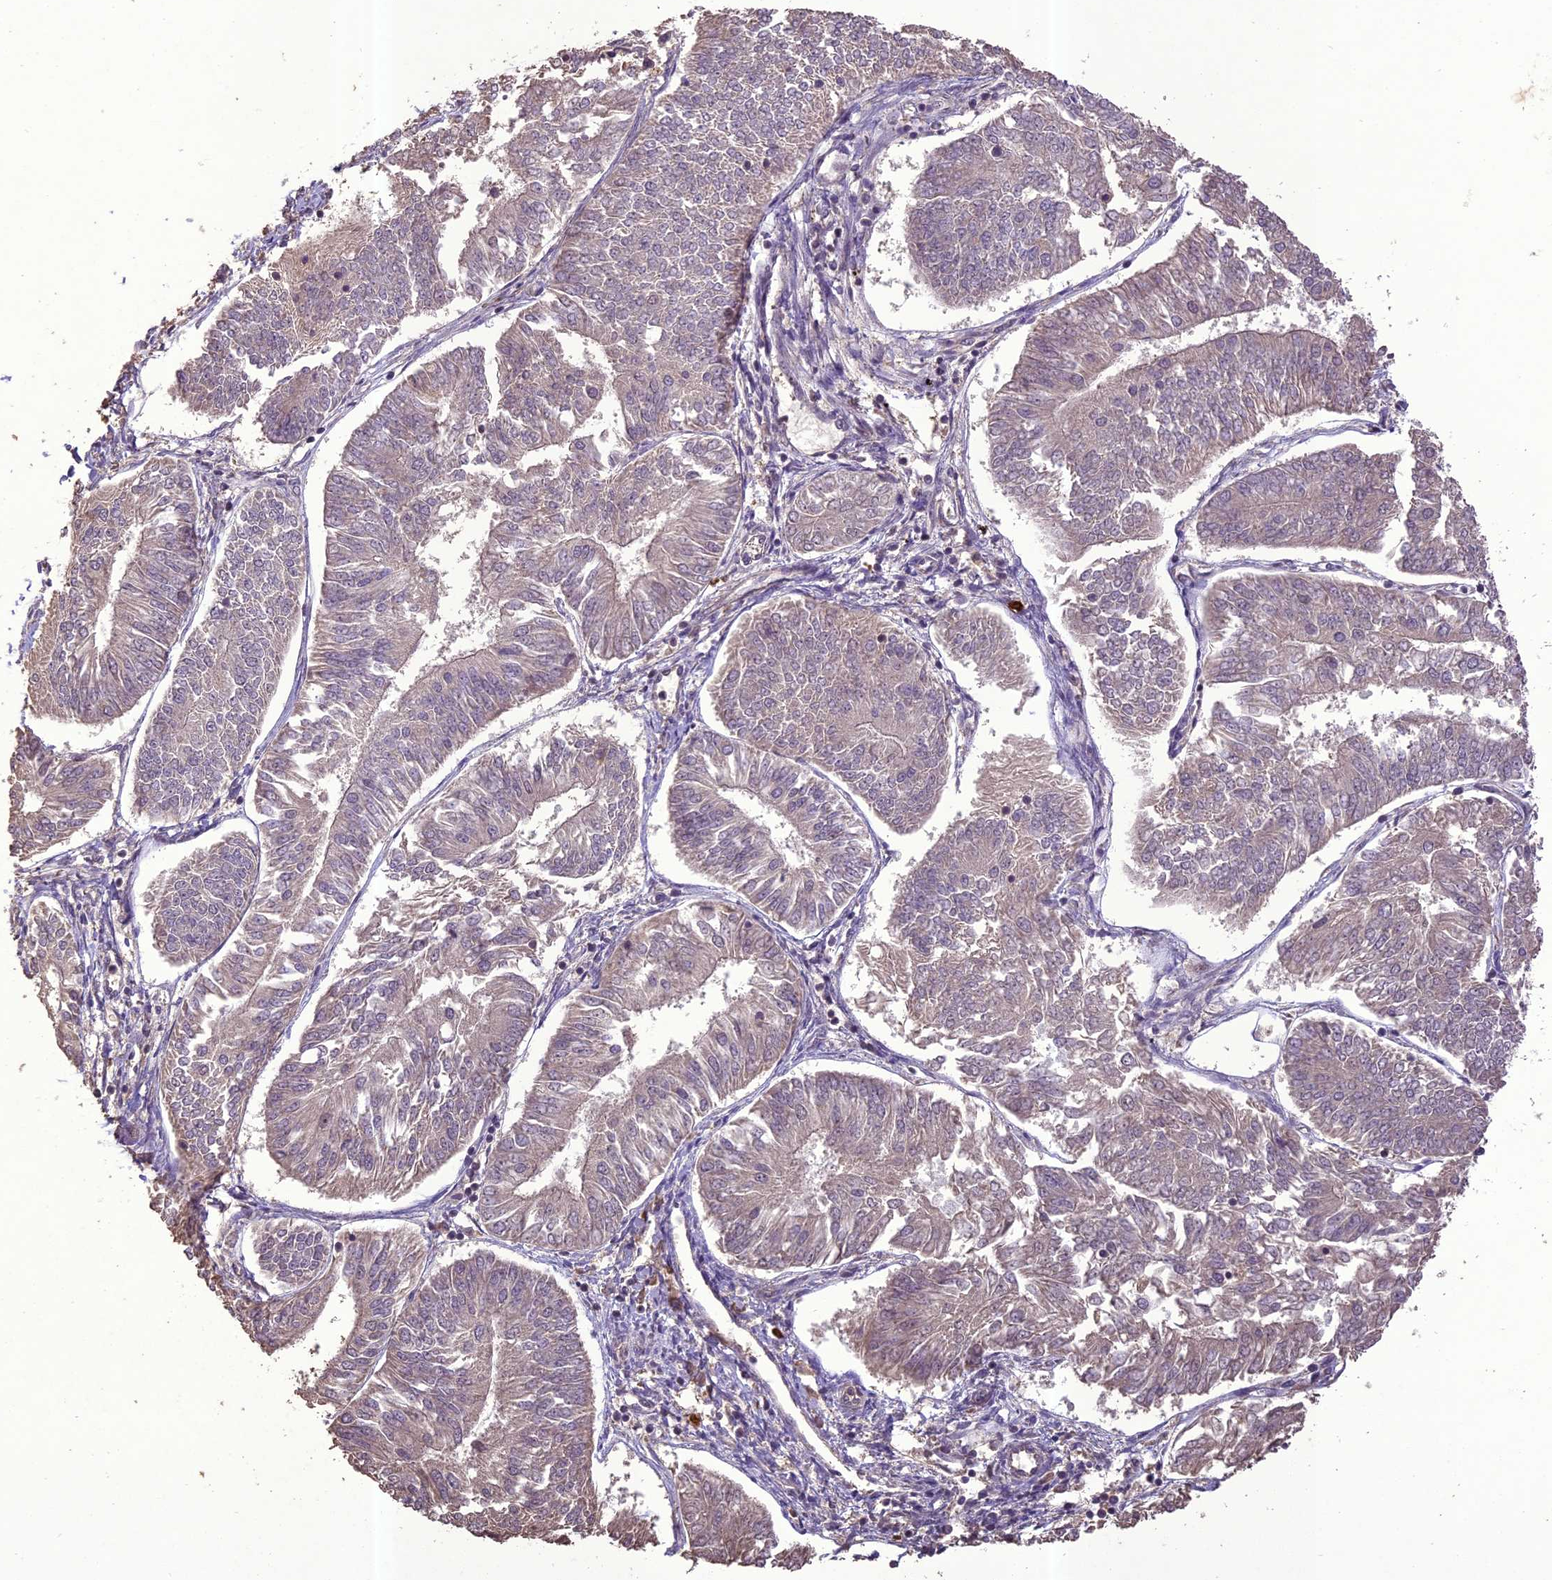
{"staining": {"intensity": "negative", "quantity": "none", "location": "none"}, "tissue": "endometrial cancer", "cell_type": "Tumor cells", "image_type": "cancer", "snomed": [{"axis": "morphology", "description": "Adenocarcinoma, NOS"}, {"axis": "topography", "description": "Endometrium"}], "caption": "IHC histopathology image of endometrial adenocarcinoma stained for a protein (brown), which shows no expression in tumor cells. (Stains: DAB IHC with hematoxylin counter stain, Microscopy: brightfield microscopy at high magnification).", "gene": "TIGD7", "patient": {"sex": "female", "age": 58}}